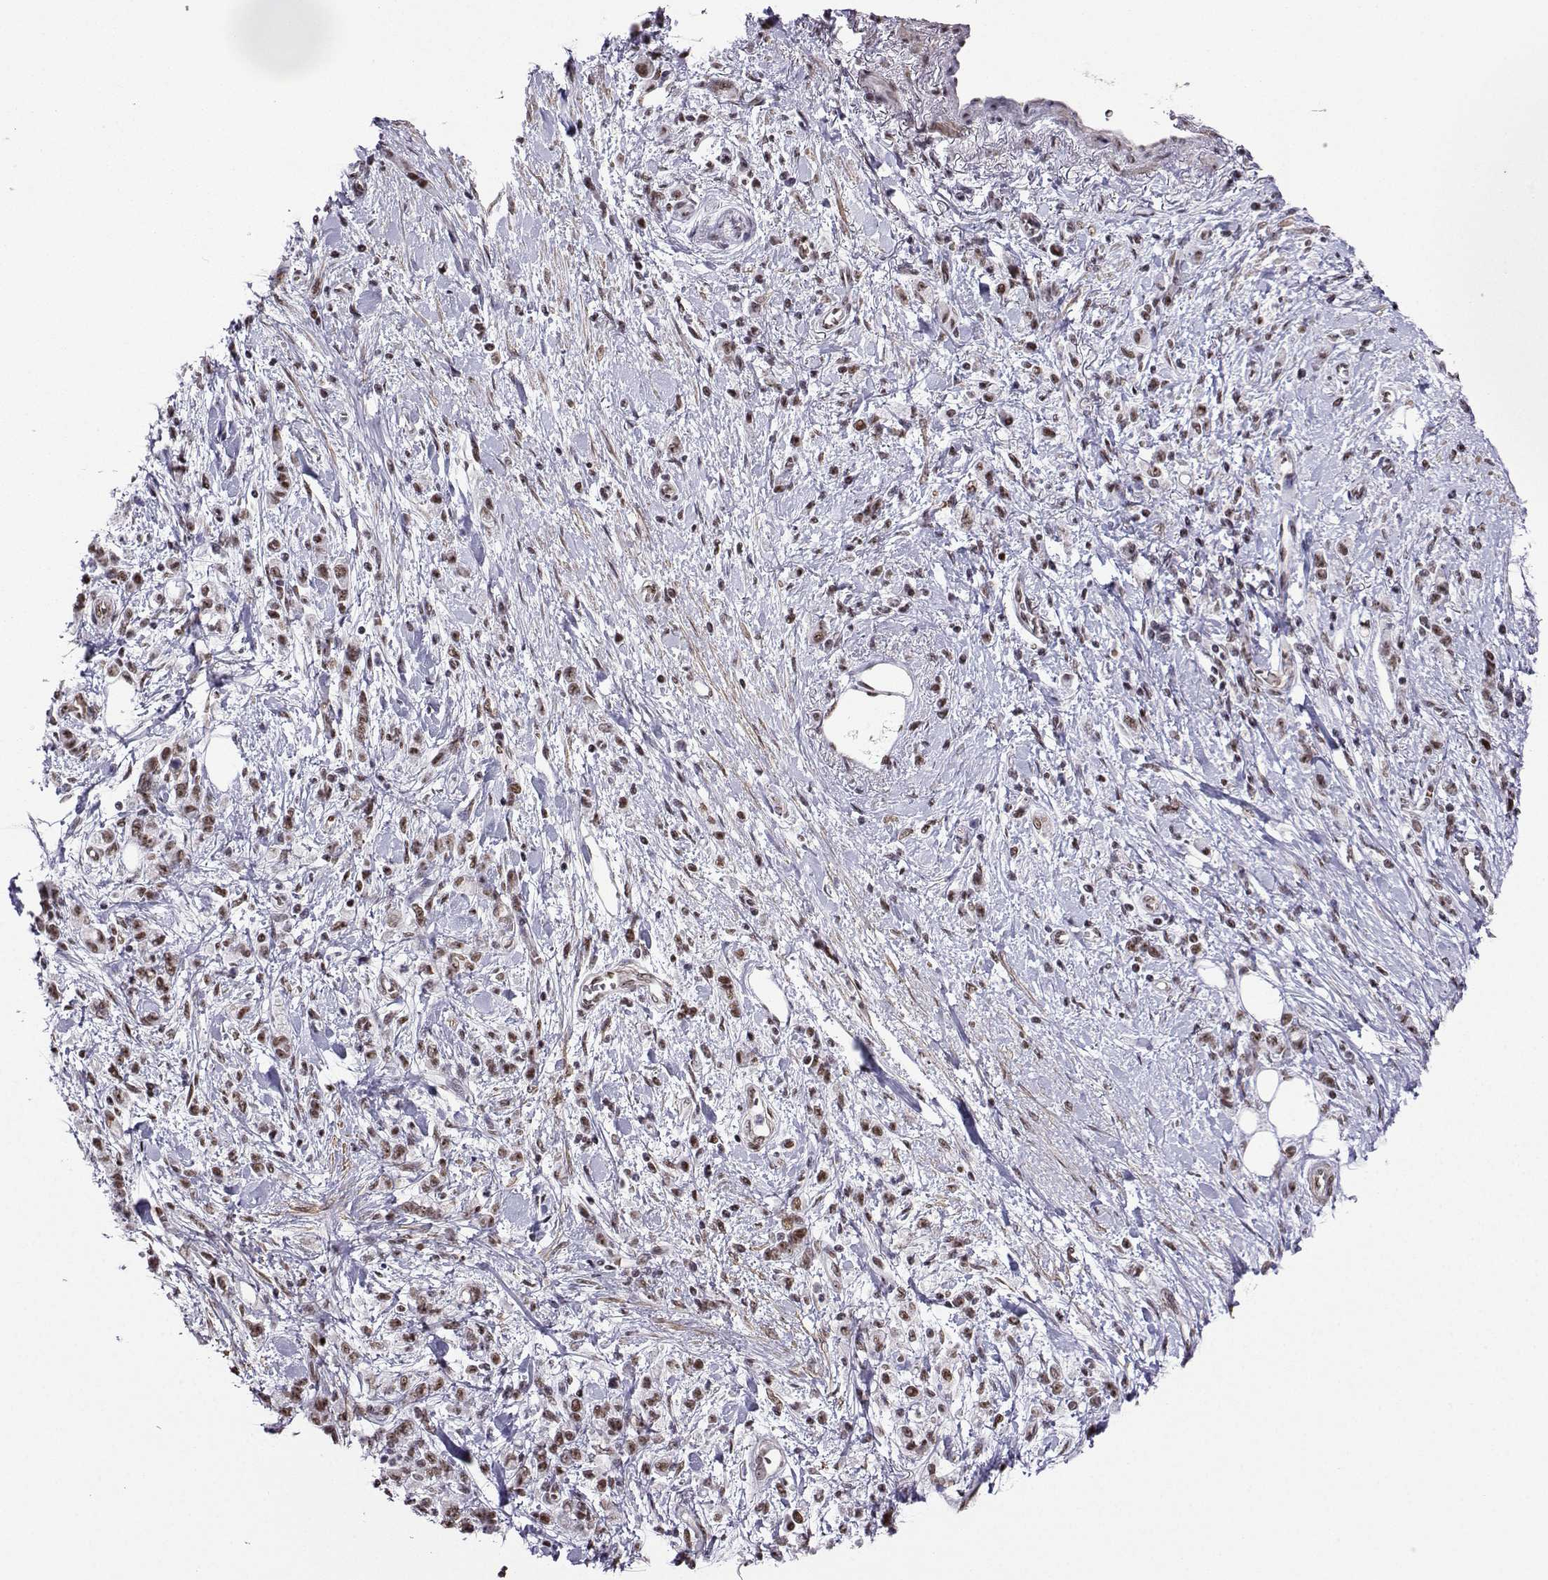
{"staining": {"intensity": "weak", "quantity": ">75%", "location": "nuclear"}, "tissue": "stomach cancer", "cell_type": "Tumor cells", "image_type": "cancer", "snomed": [{"axis": "morphology", "description": "Adenocarcinoma, NOS"}, {"axis": "topography", "description": "Stomach"}], "caption": "IHC of human stomach adenocarcinoma reveals low levels of weak nuclear staining in approximately >75% of tumor cells. (Brightfield microscopy of DAB IHC at high magnification).", "gene": "CCNK", "patient": {"sex": "male", "age": 77}}